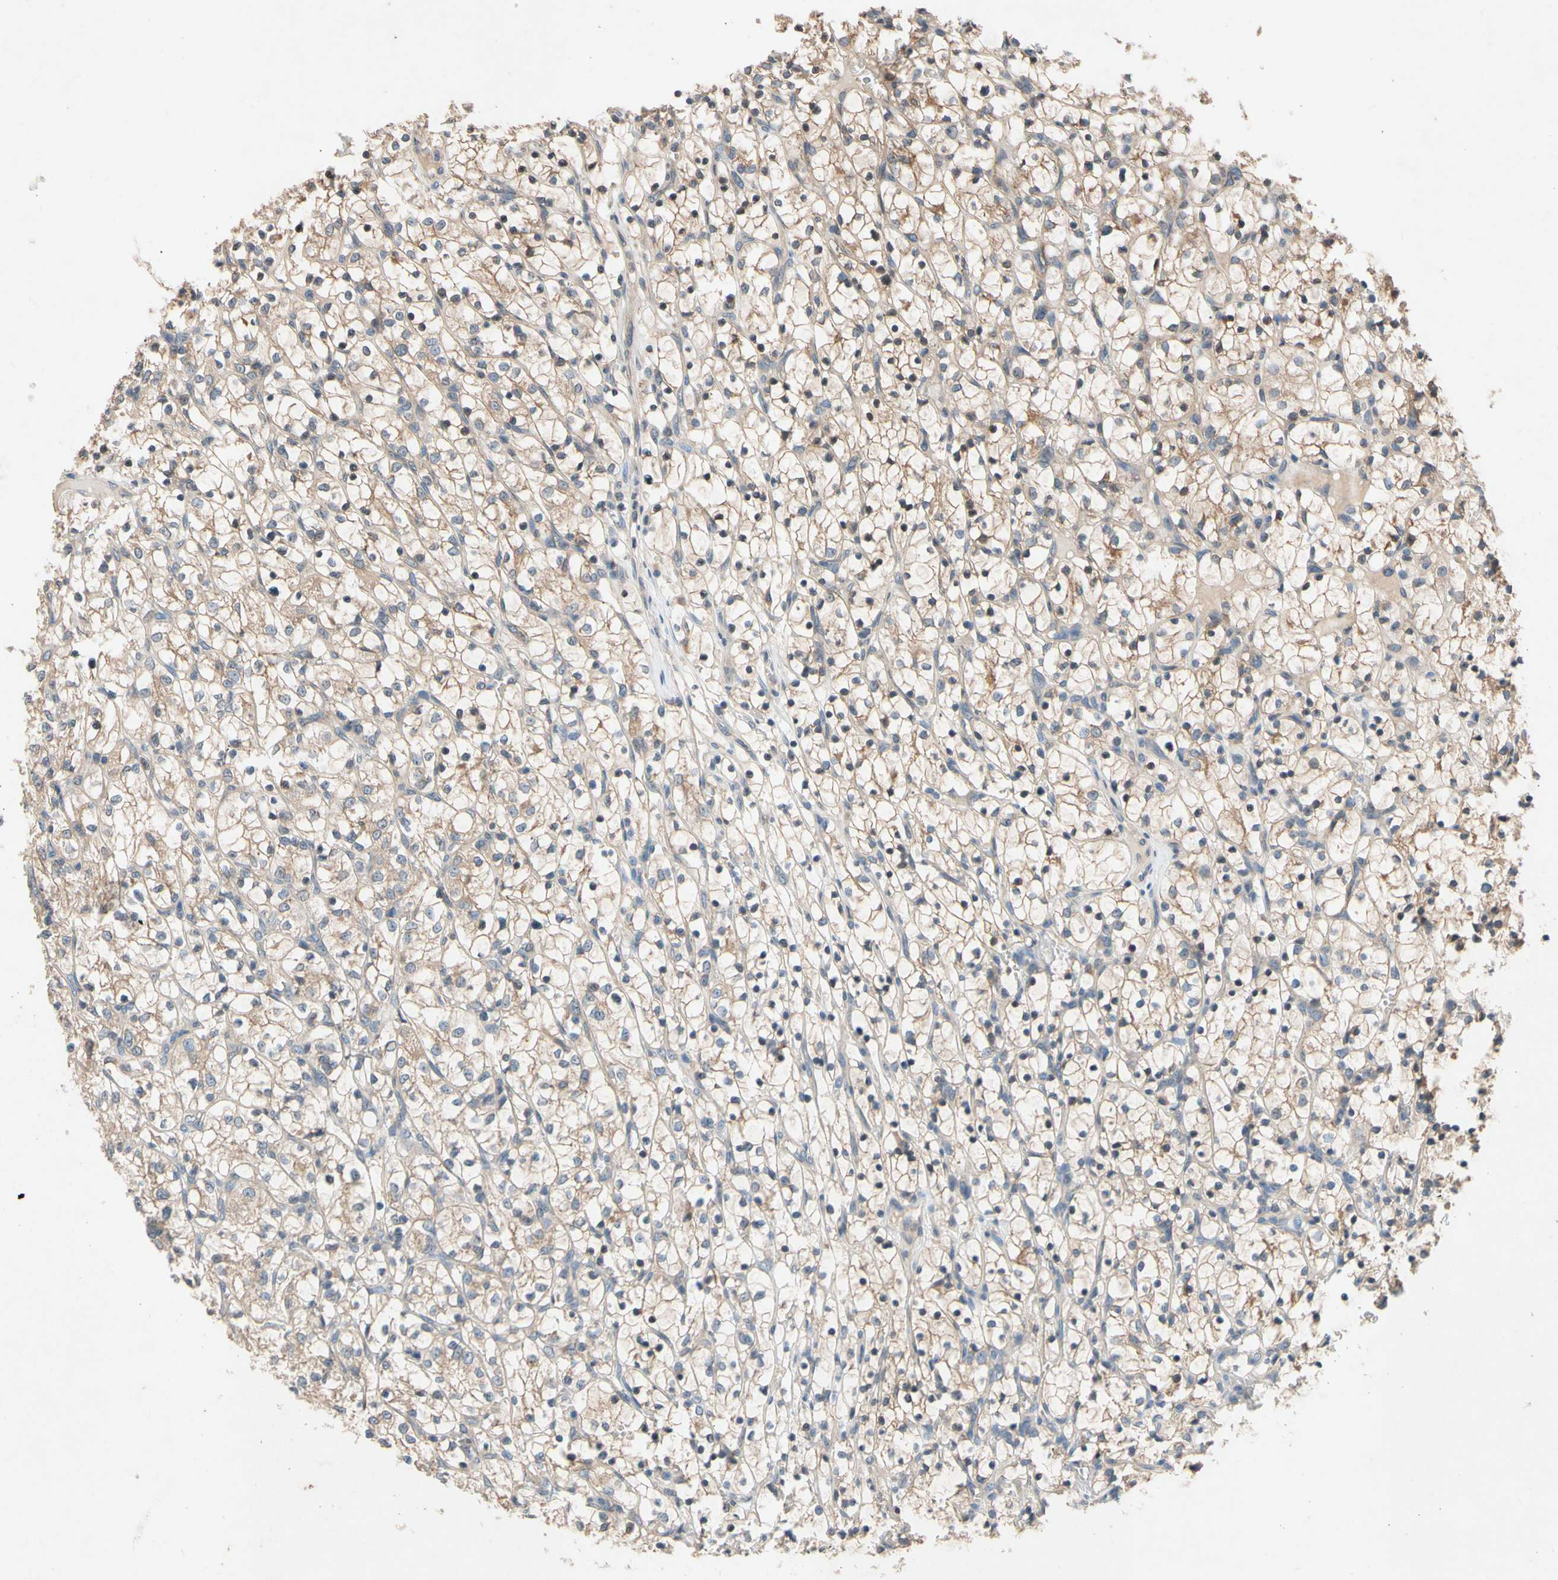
{"staining": {"intensity": "weak", "quantity": ">75%", "location": "cytoplasmic/membranous"}, "tissue": "renal cancer", "cell_type": "Tumor cells", "image_type": "cancer", "snomed": [{"axis": "morphology", "description": "Adenocarcinoma, NOS"}, {"axis": "topography", "description": "Kidney"}], "caption": "The immunohistochemical stain labels weak cytoplasmic/membranous positivity in tumor cells of renal adenocarcinoma tissue.", "gene": "PRDX4", "patient": {"sex": "female", "age": 69}}